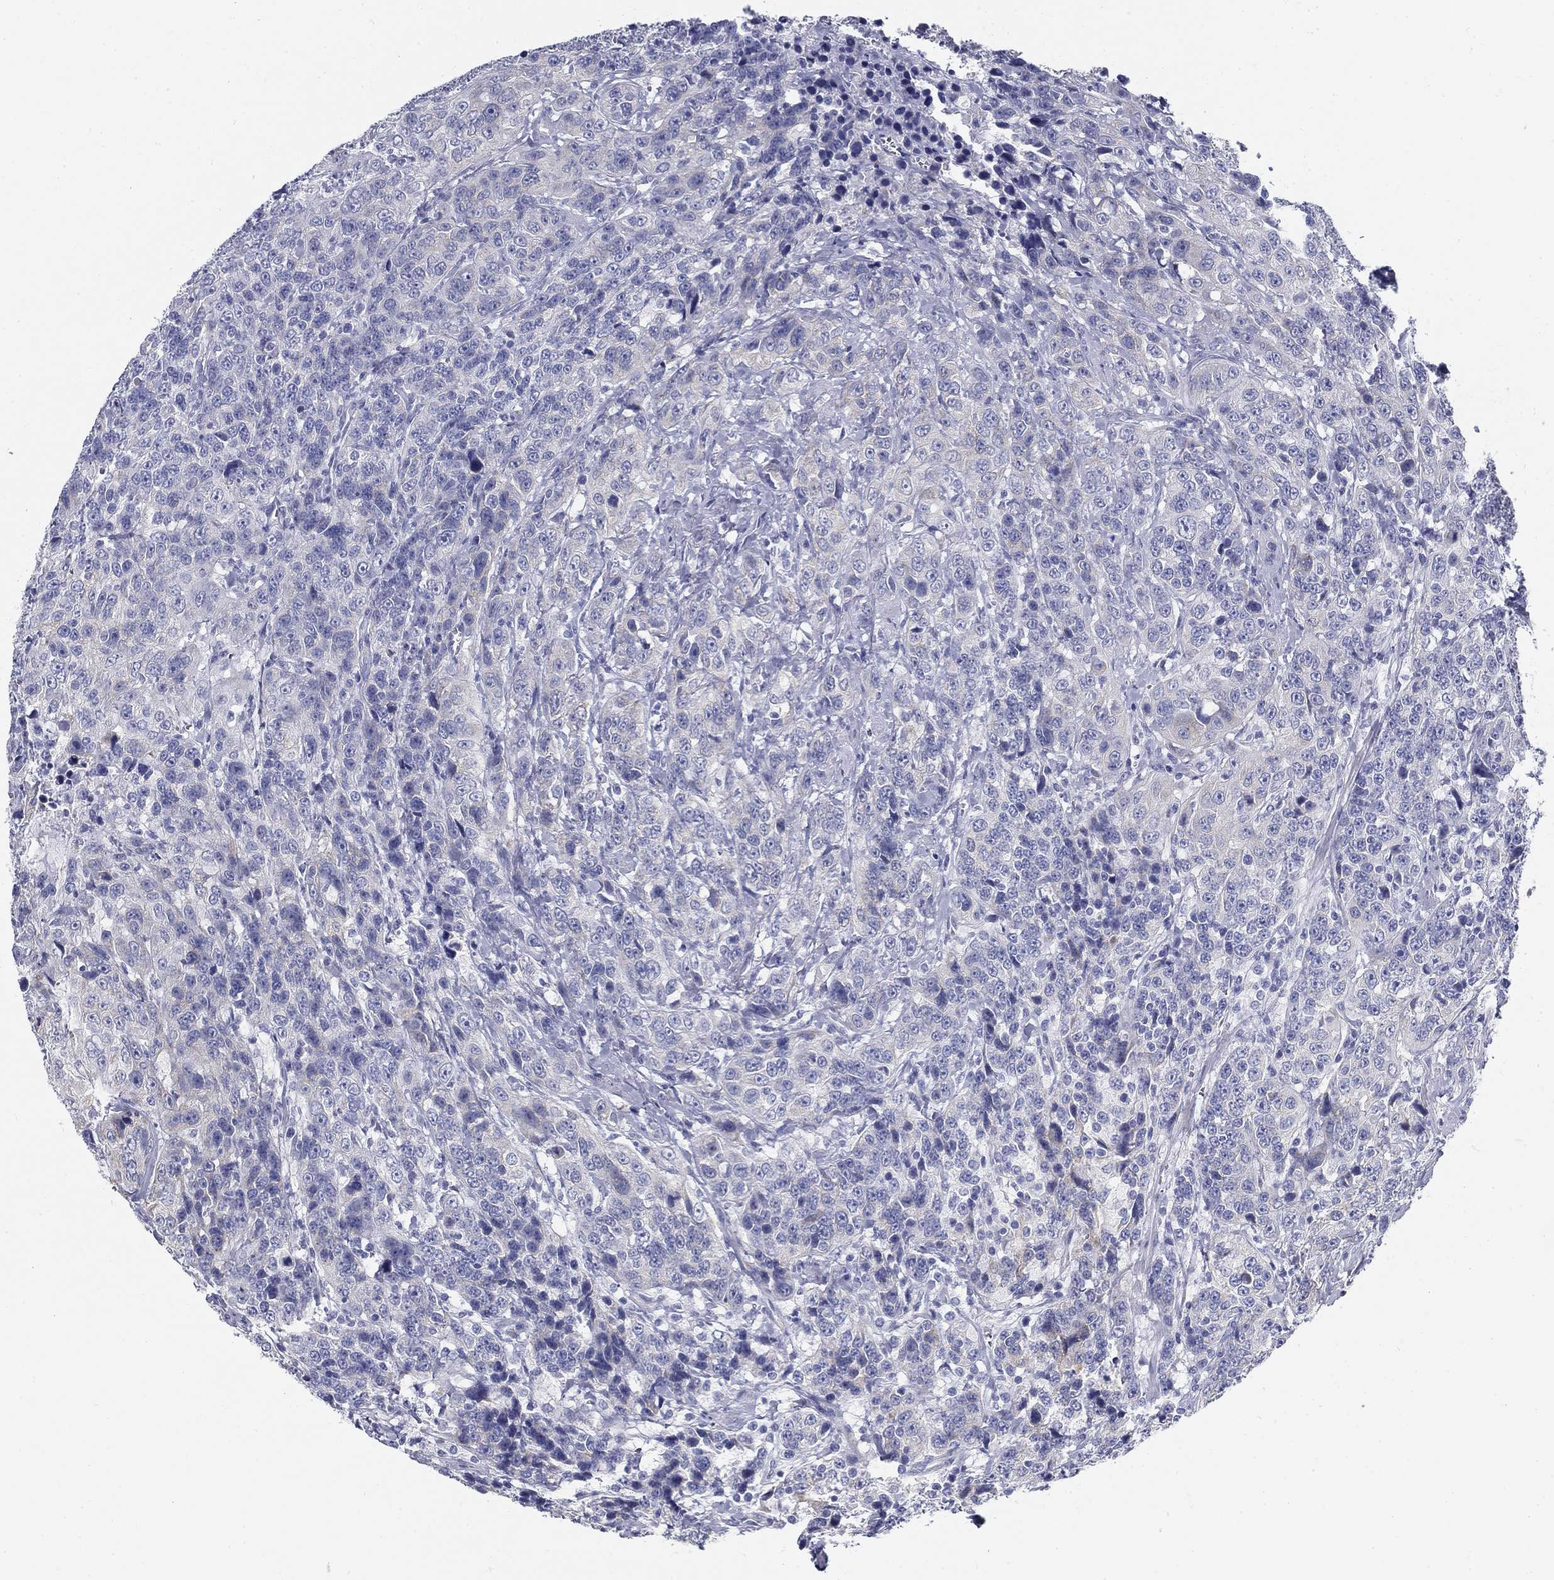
{"staining": {"intensity": "negative", "quantity": "none", "location": "none"}, "tissue": "urothelial cancer", "cell_type": "Tumor cells", "image_type": "cancer", "snomed": [{"axis": "morphology", "description": "Urothelial carcinoma, NOS"}, {"axis": "morphology", "description": "Urothelial carcinoma, High grade"}, {"axis": "topography", "description": "Urinary bladder"}], "caption": "Tumor cells show no significant staining in urothelial cancer.", "gene": "GALNTL5", "patient": {"sex": "female", "age": 73}}